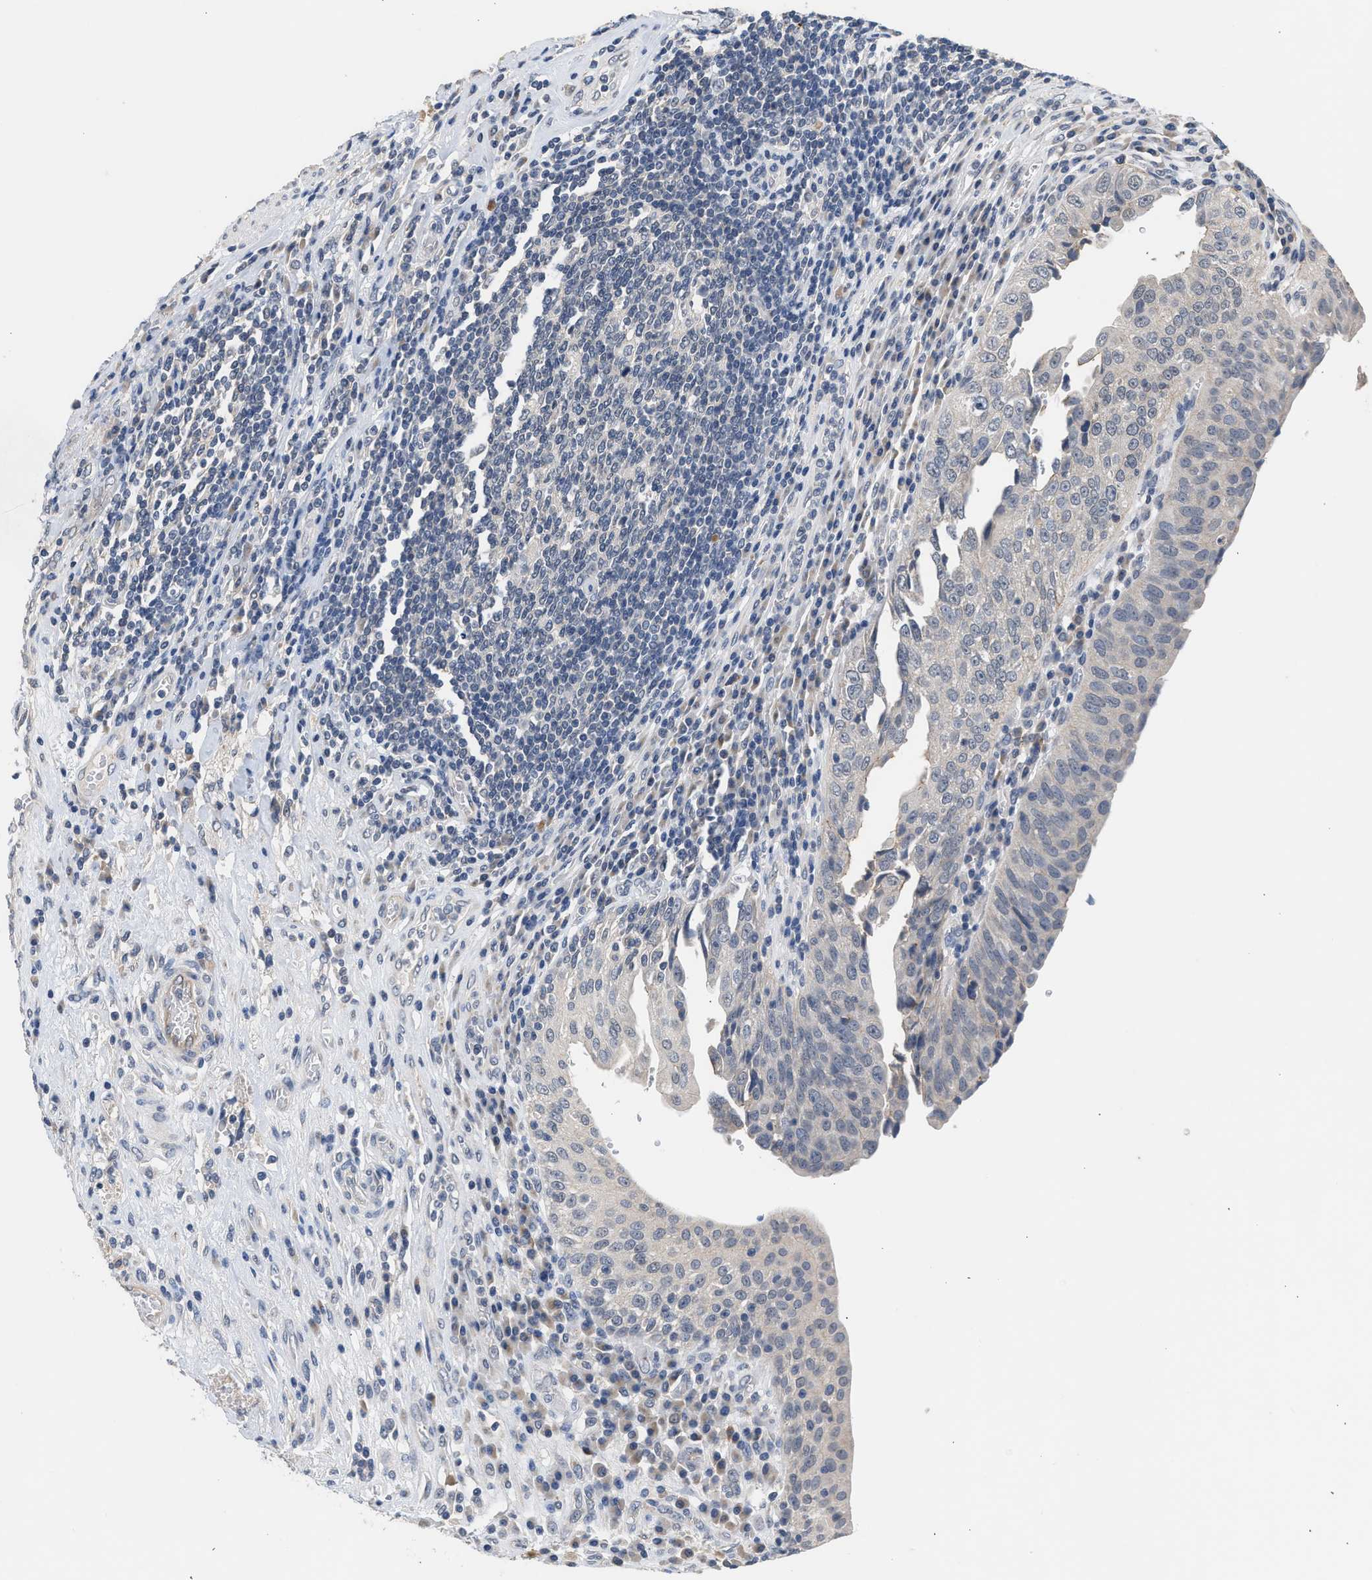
{"staining": {"intensity": "negative", "quantity": "none", "location": "none"}, "tissue": "urothelial cancer", "cell_type": "Tumor cells", "image_type": "cancer", "snomed": [{"axis": "morphology", "description": "Urothelial carcinoma, High grade"}, {"axis": "topography", "description": "Urinary bladder"}], "caption": "Immunohistochemistry of urothelial cancer exhibits no staining in tumor cells.", "gene": "CSF3R", "patient": {"sex": "female", "age": 80}}